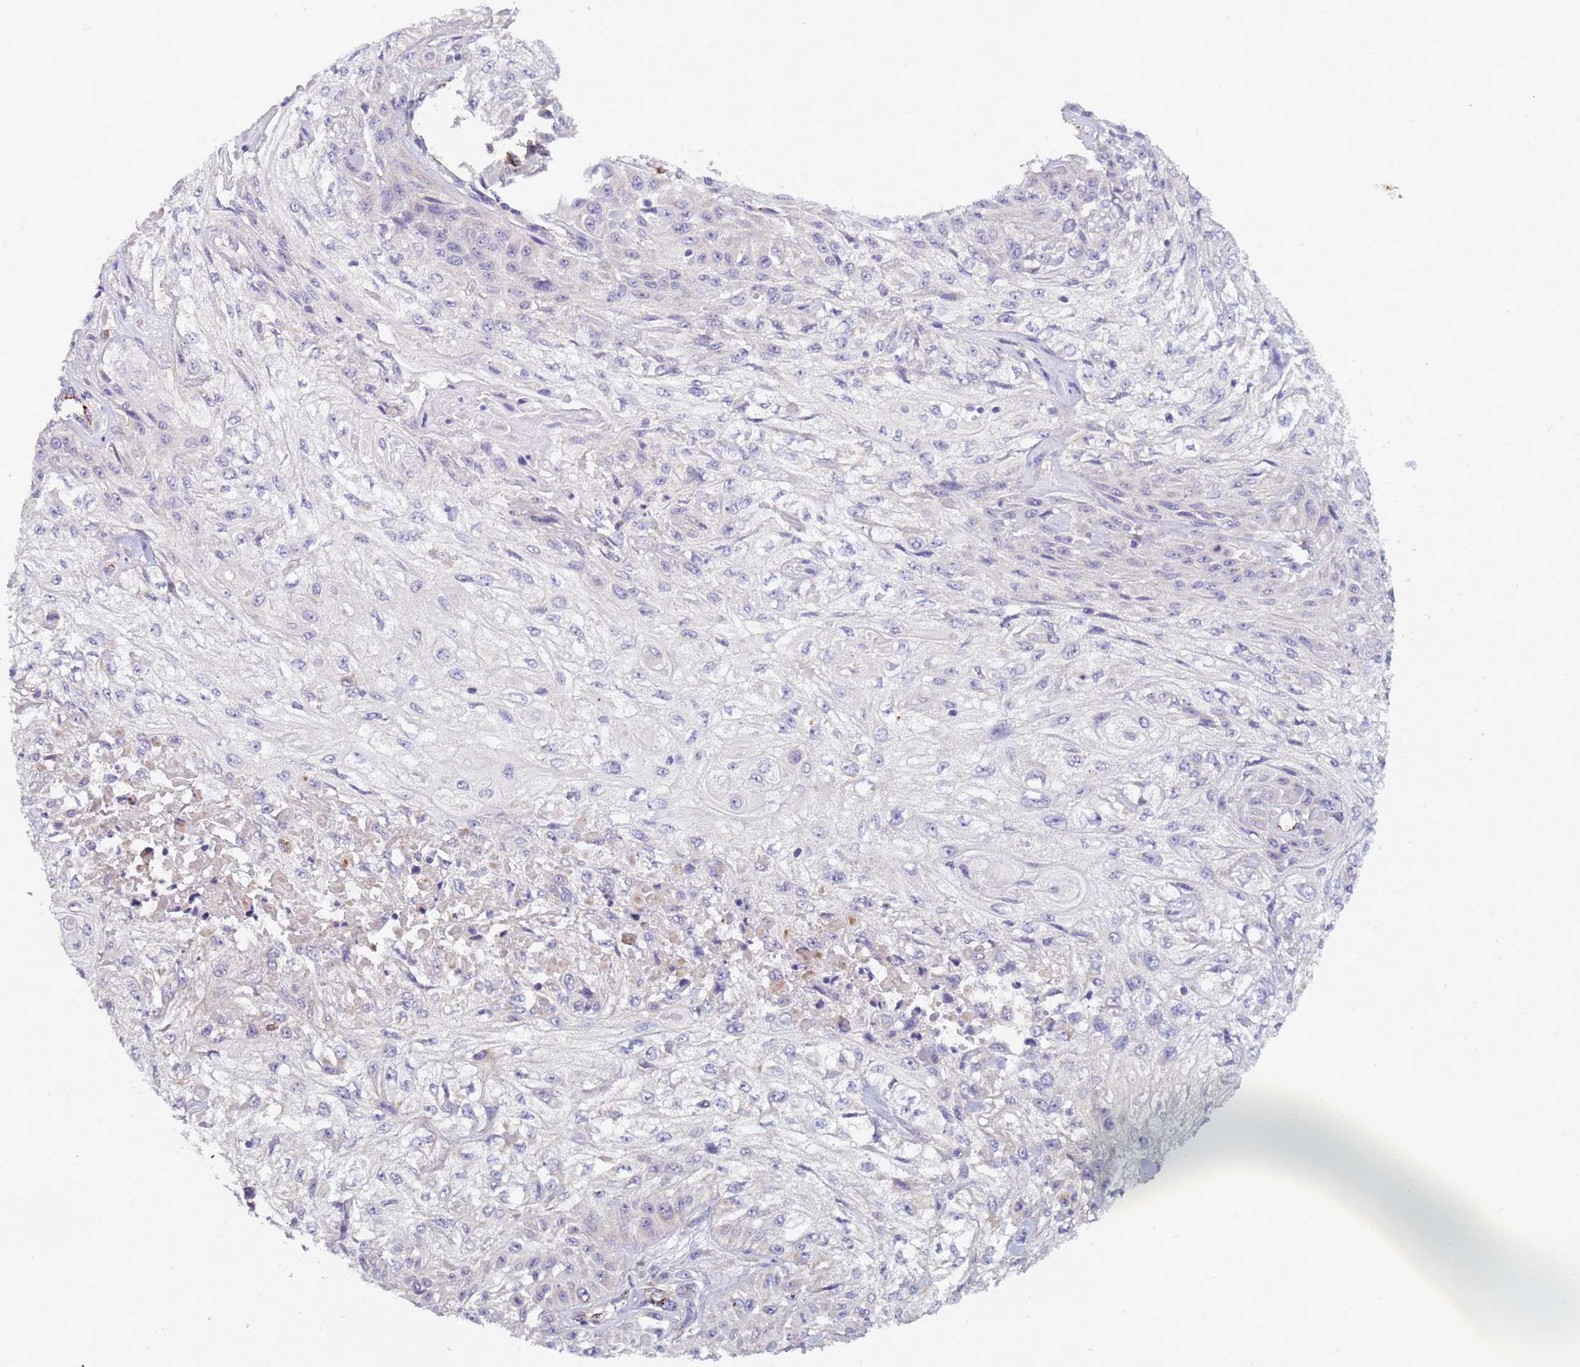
{"staining": {"intensity": "negative", "quantity": "none", "location": "none"}, "tissue": "skin cancer", "cell_type": "Tumor cells", "image_type": "cancer", "snomed": [{"axis": "morphology", "description": "Squamous cell carcinoma, NOS"}, {"axis": "morphology", "description": "Squamous cell carcinoma, metastatic, NOS"}, {"axis": "topography", "description": "Skin"}, {"axis": "topography", "description": "Lymph node"}], "caption": "A micrograph of skin cancer (squamous cell carcinoma) stained for a protein exhibits no brown staining in tumor cells.", "gene": "ZNF248", "patient": {"sex": "male", "age": 75}}